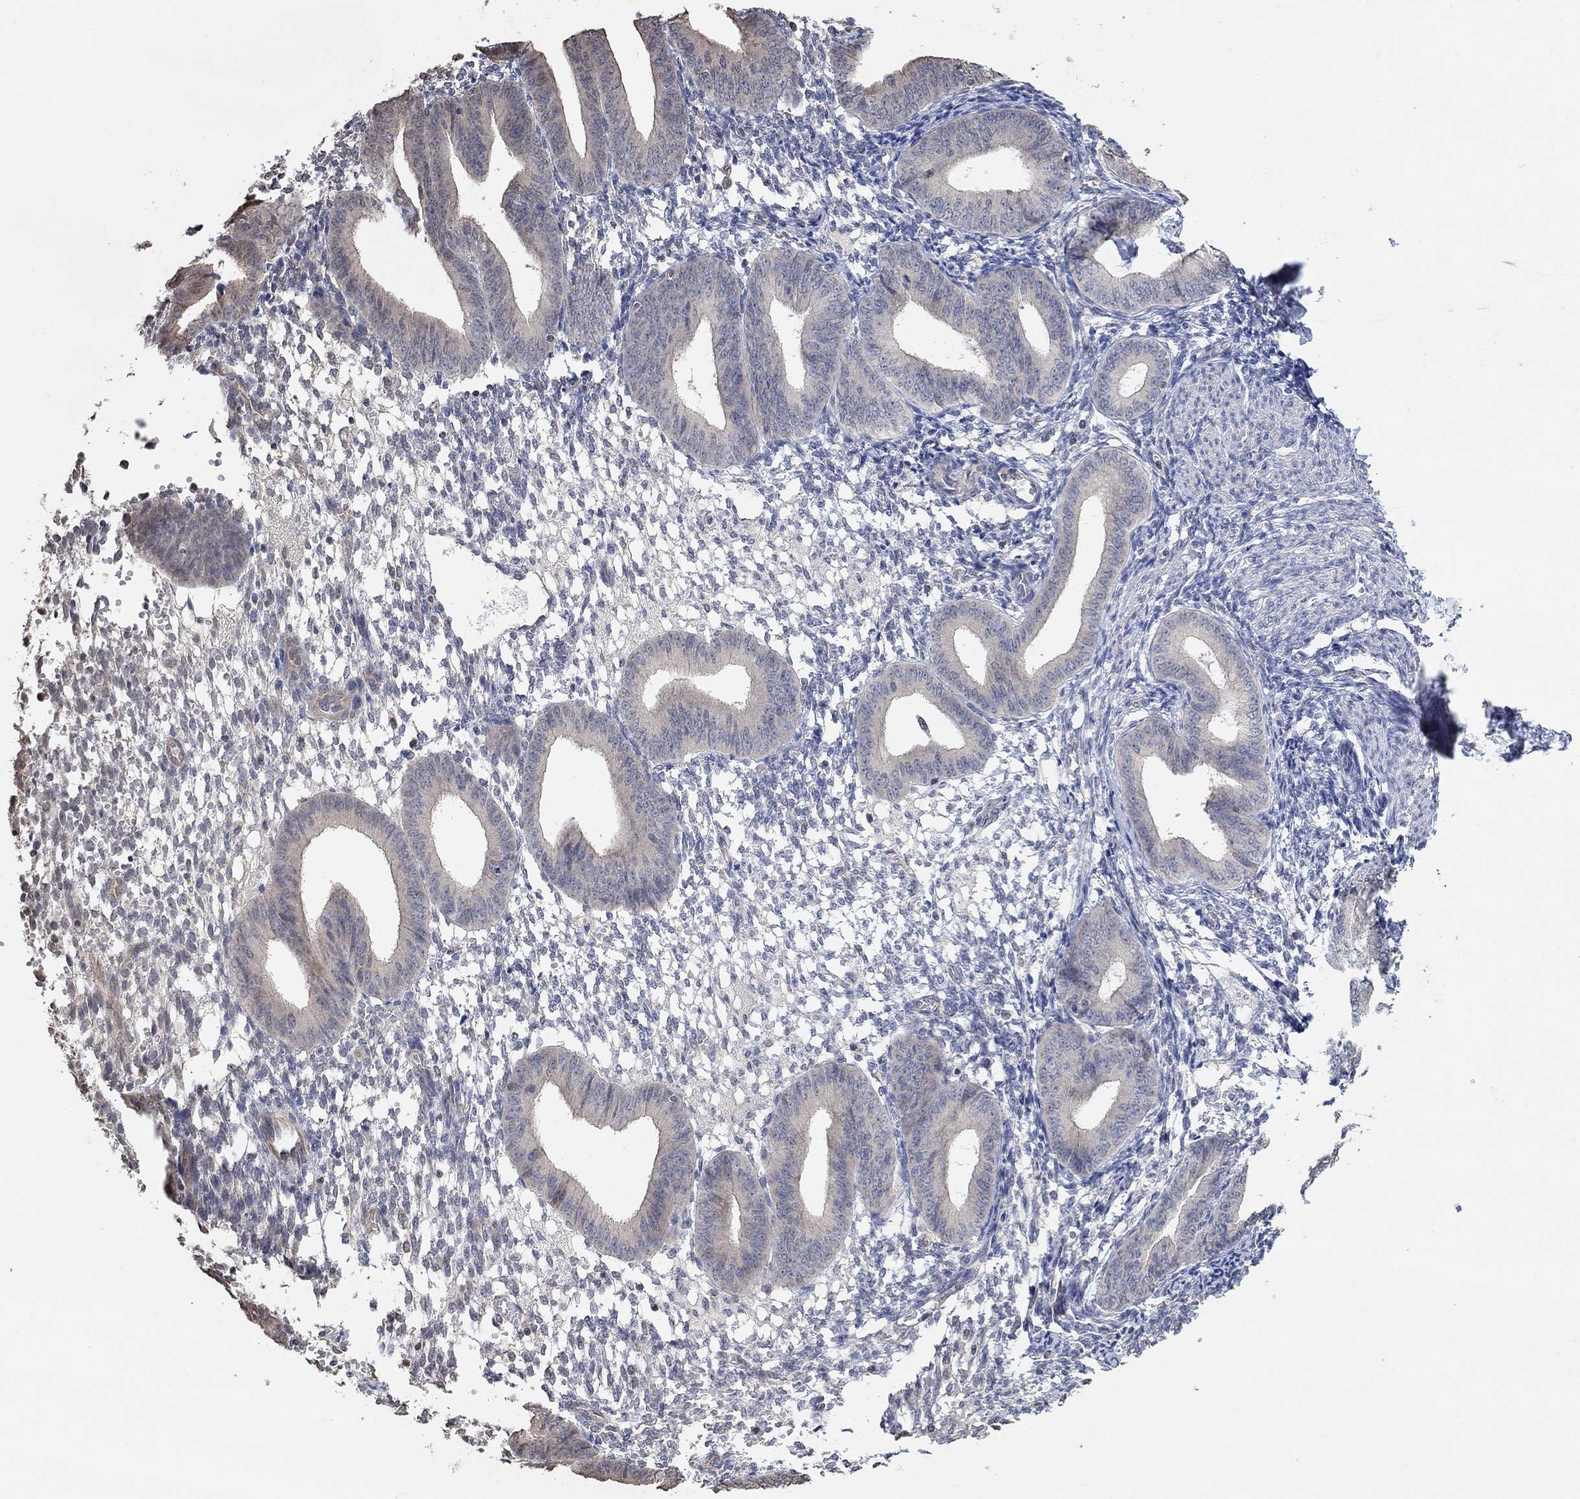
{"staining": {"intensity": "negative", "quantity": "none", "location": "none"}, "tissue": "endometrium", "cell_type": "Cells in endometrial stroma", "image_type": "normal", "snomed": [{"axis": "morphology", "description": "Normal tissue, NOS"}, {"axis": "topography", "description": "Endometrium"}], "caption": "Protein analysis of unremarkable endometrium demonstrates no significant positivity in cells in endometrial stroma.", "gene": "UNC5B", "patient": {"sex": "female", "age": 39}}